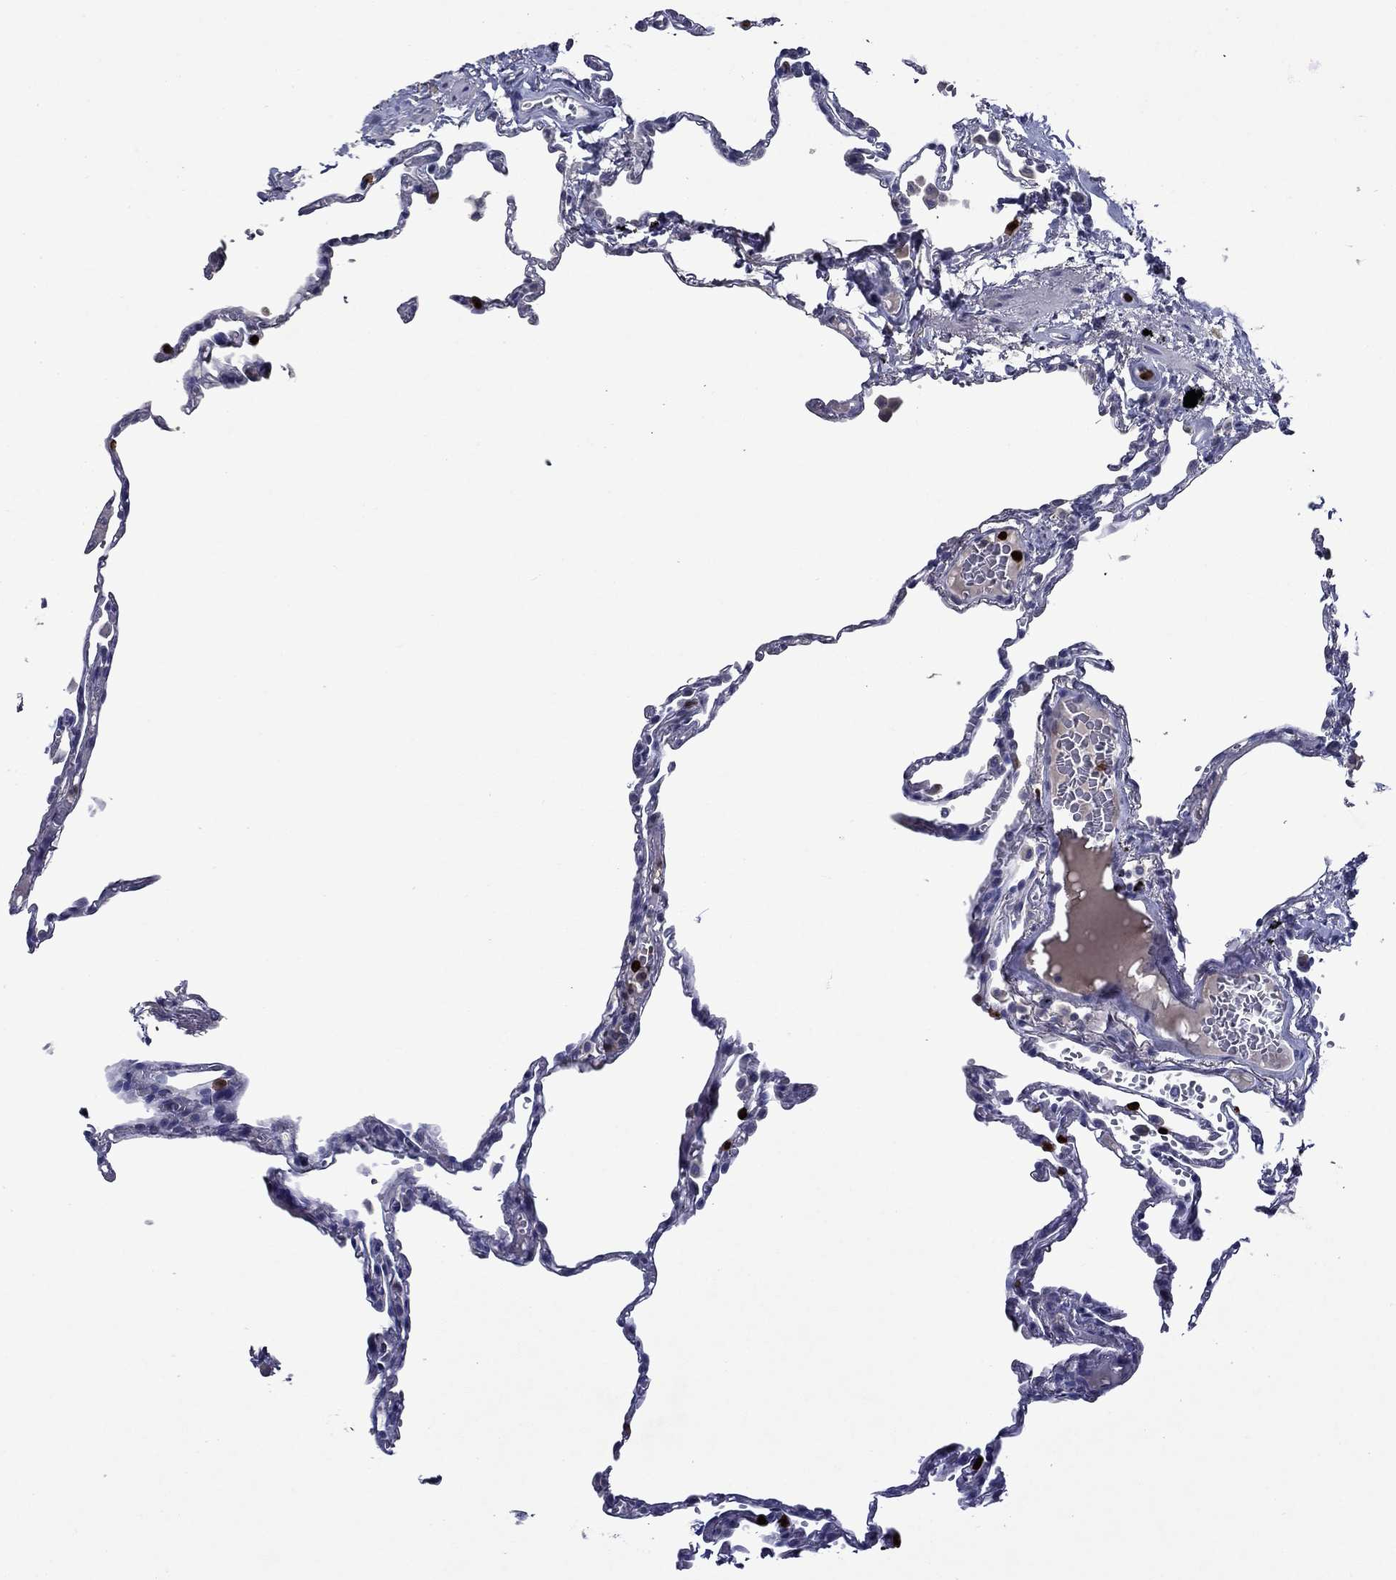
{"staining": {"intensity": "negative", "quantity": "none", "location": "none"}, "tissue": "lung", "cell_type": "Alveolar cells", "image_type": "normal", "snomed": [{"axis": "morphology", "description": "Normal tissue, NOS"}, {"axis": "topography", "description": "Lung"}], "caption": "High magnification brightfield microscopy of unremarkable lung stained with DAB (brown) and counterstained with hematoxylin (blue): alveolar cells show no significant positivity. (DAB immunohistochemistry (IHC) visualized using brightfield microscopy, high magnification).", "gene": "IRF5", "patient": {"sex": "male", "age": 78}}